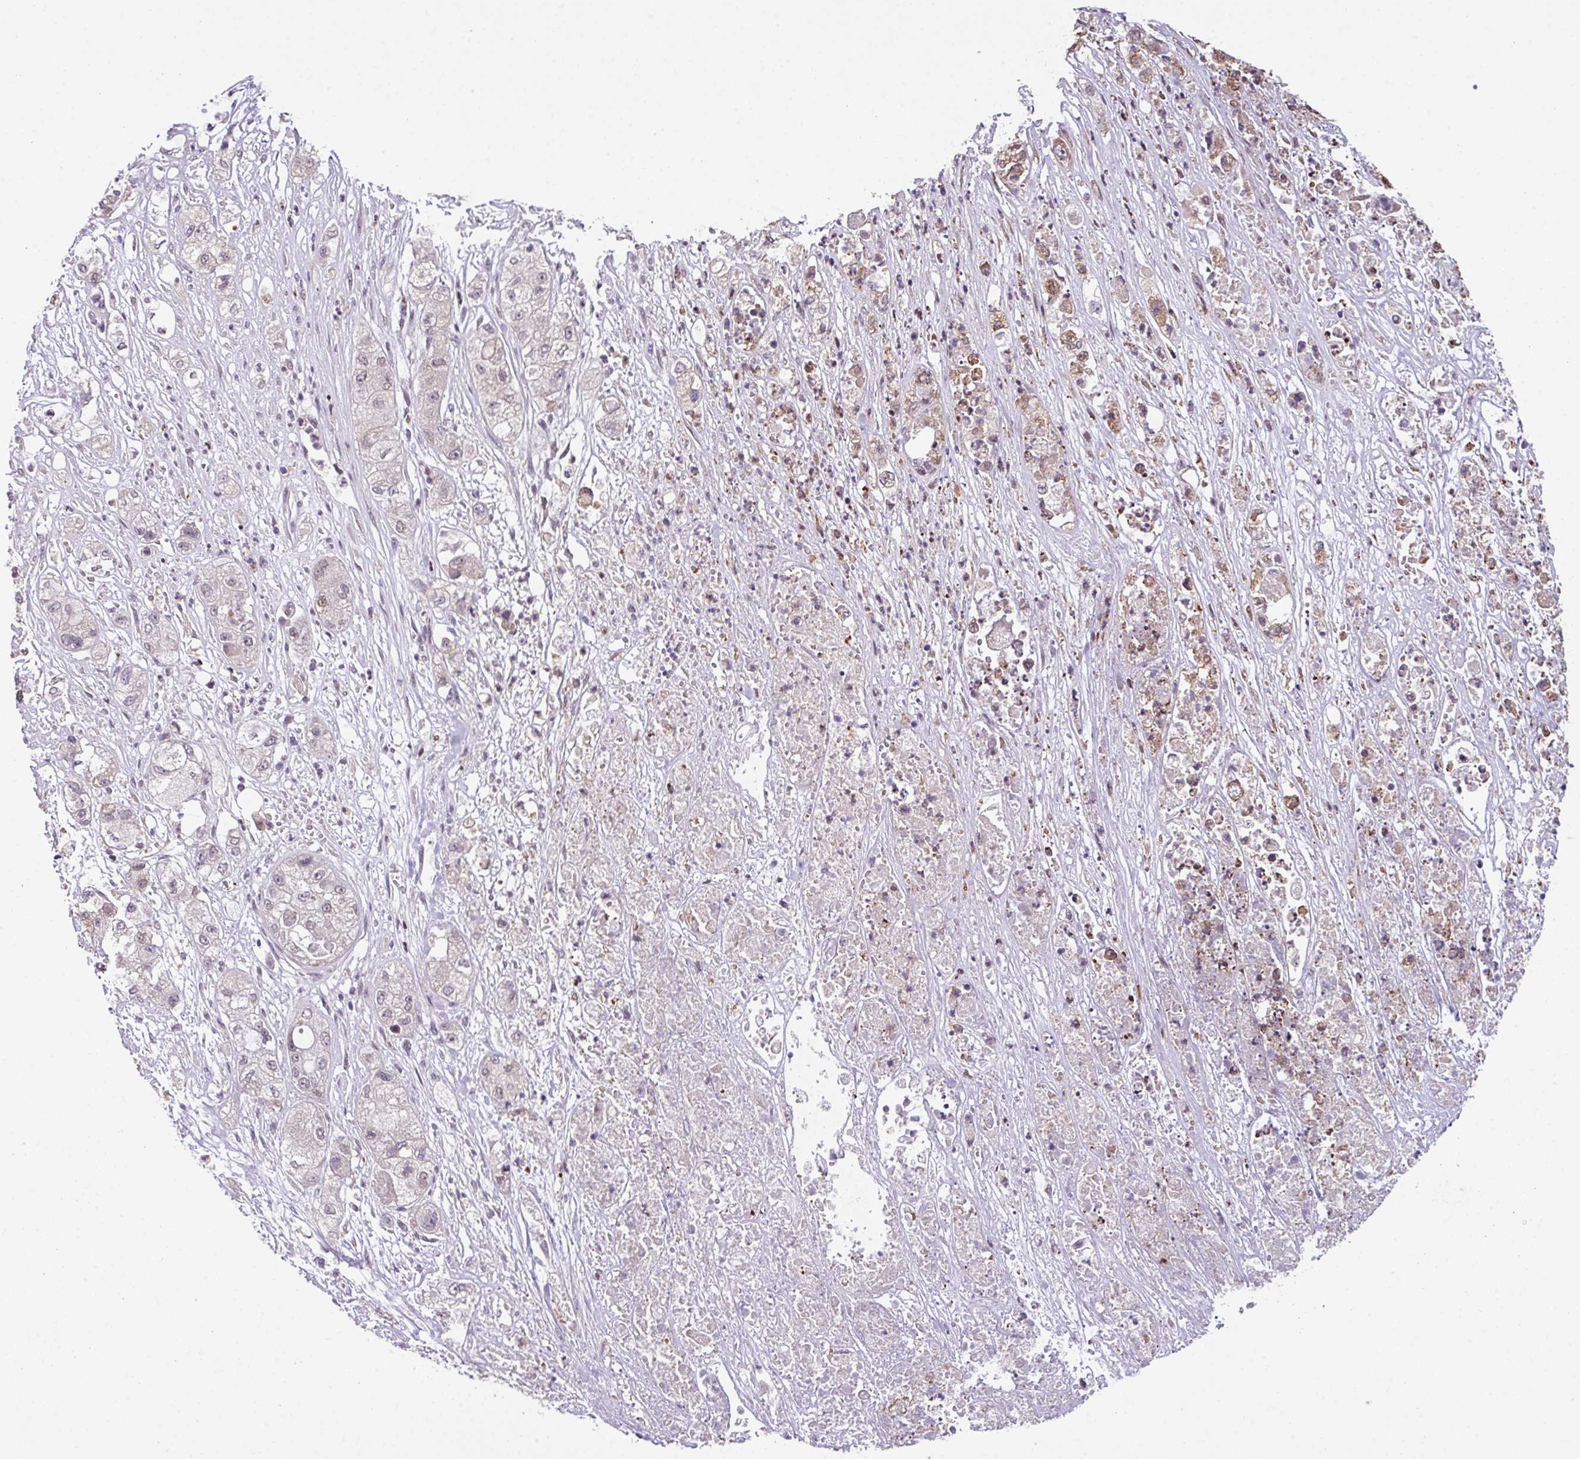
{"staining": {"intensity": "negative", "quantity": "none", "location": "none"}, "tissue": "pancreatic cancer", "cell_type": "Tumor cells", "image_type": "cancer", "snomed": [{"axis": "morphology", "description": "Adenocarcinoma, NOS"}, {"axis": "topography", "description": "Pancreas"}], "caption": "Tumor cells show no significant expression in pancreatic adenocarcinoma.", "gene": "ZFP3", "patient": {"sex": "female", "age": 78}}